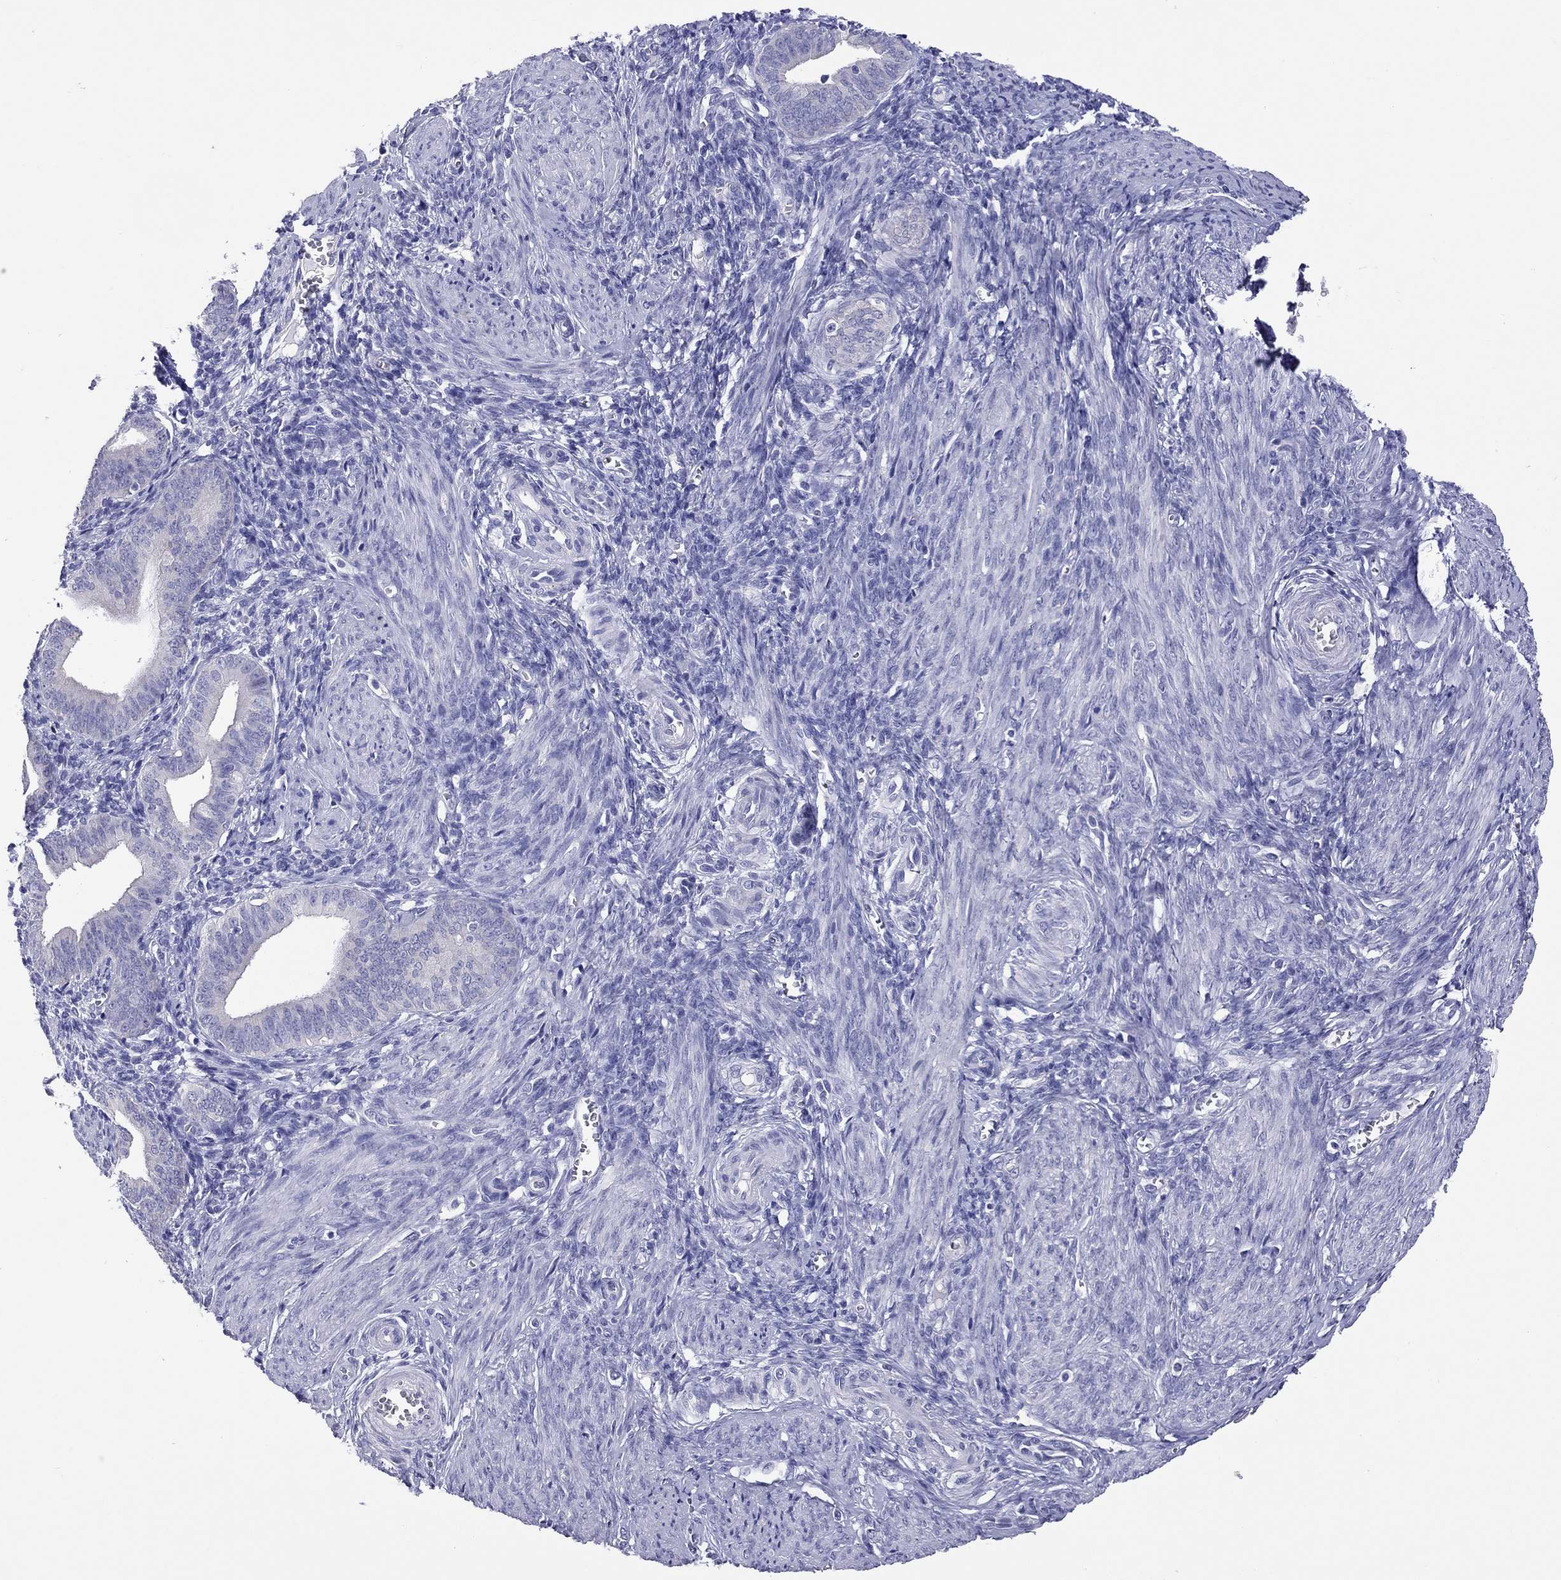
{"staining": {"intensity": "negative", "quantity": "none", "location": "none"}, "tissue": "endometrium", "cell_type": "Cells in endometrial stroma", "image_type": "normal", "snomed": [{"axis": "morphology", "description": "Normal tissue, NOS"}, {"axis": "topography", "description": "Endometrium"}], "caption": "DAB (3,3'-diaminobenzidine) immunohistochemical staining of unremarkable endometrium exhibits no significant expression in cells in endometrial stroma.", "gene": "COL9A1", "patient": {"sex": "female", "age": 42}}